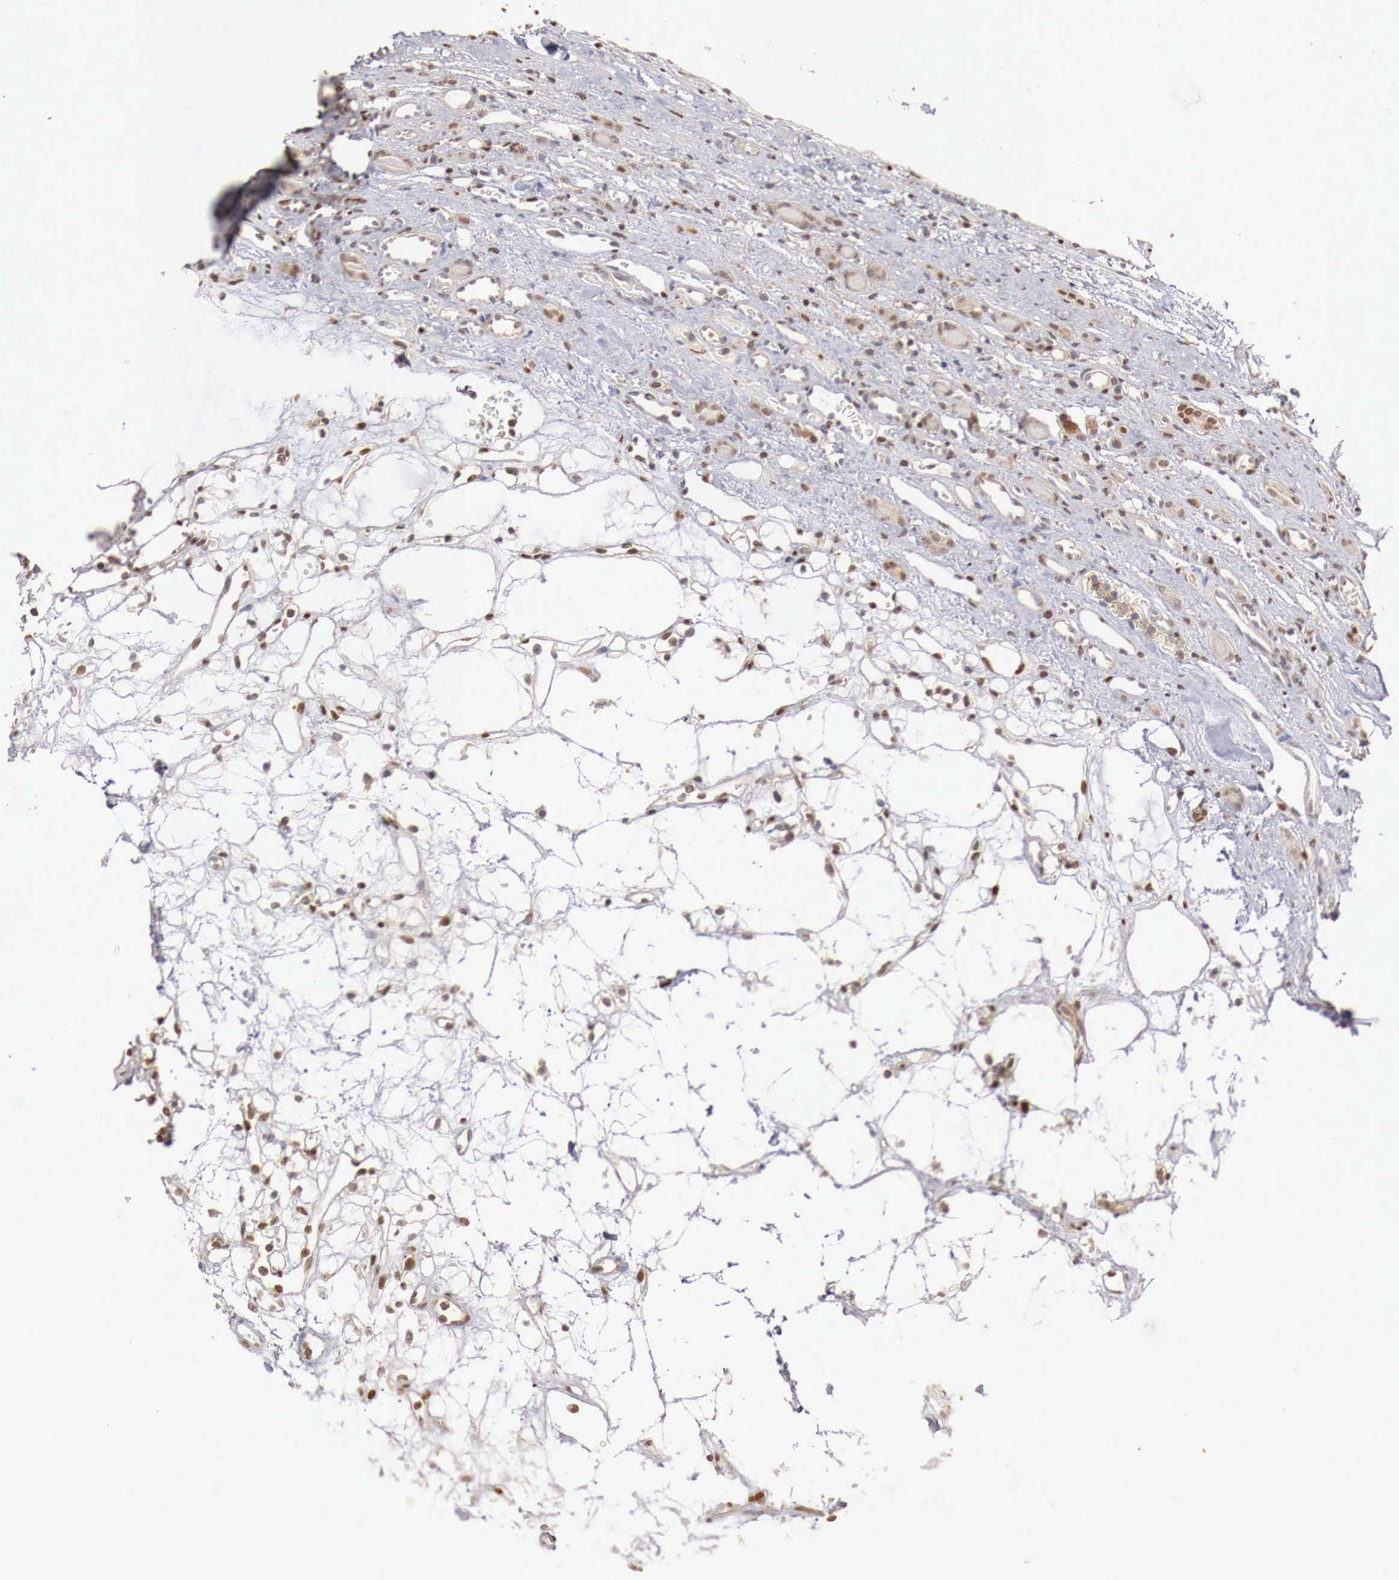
{"staining": {"intensity": "weak", "quantity": "<25%", "location": "nuclear"}, "tissue": "renal cancer", "cell_type": "Tumor cells", "image_type": "cancer", "snomed": [{"axis": "morphology", "description": "Adenocarcinoma, NOS"}, {"axis": "topography", "description": "Kidney"}], "caption": "Tumor cells are negative for brown protein staining in renal cancer. (Immunohistochemistry (ihc), brightfield microscopy, high magnification).", "gene": "KHDRBS2", "patient": {"sex": "female", "age": 60}}